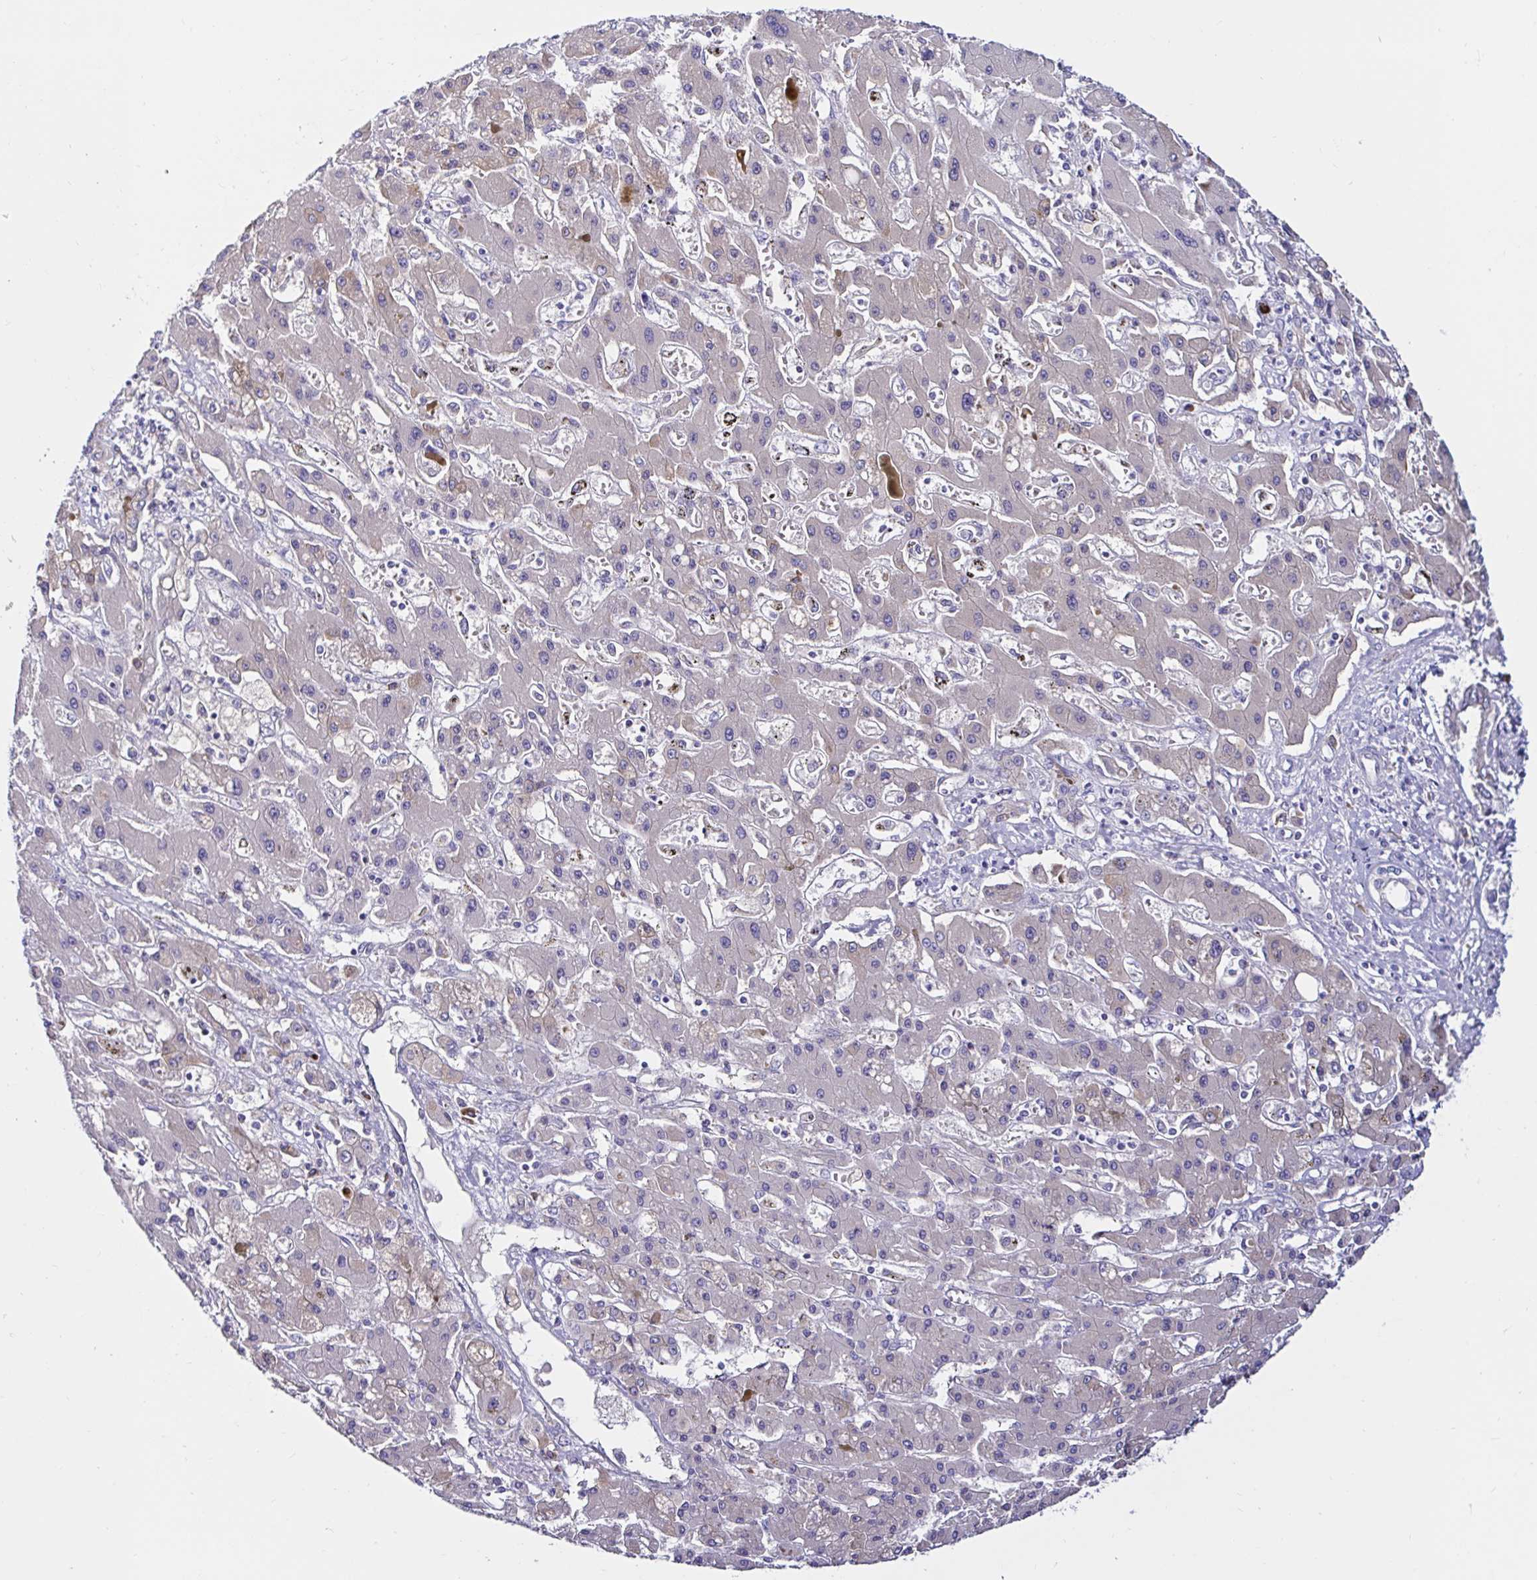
{"staining": {"intensity": "weak", "quantity": "25%-75%", "location": "cytoplasmic/membranous"}, "tissue": "liver cancer", "cell_type": "Tumor cells", "image_type": "cancer", "snomed": [{"axis": "morphology", "description": "Cholangiocarcinoma"}, {"axis": "topography", "description": "Liver"}], "caption": "Weak cytoplasmic/membranous positivity is seen in approximately 25%-75% of tumor cells in liver cancer (cholangiocarcinoma).", "gene": "VSIG2", "patient": {"sex": "male", "age": 67}}